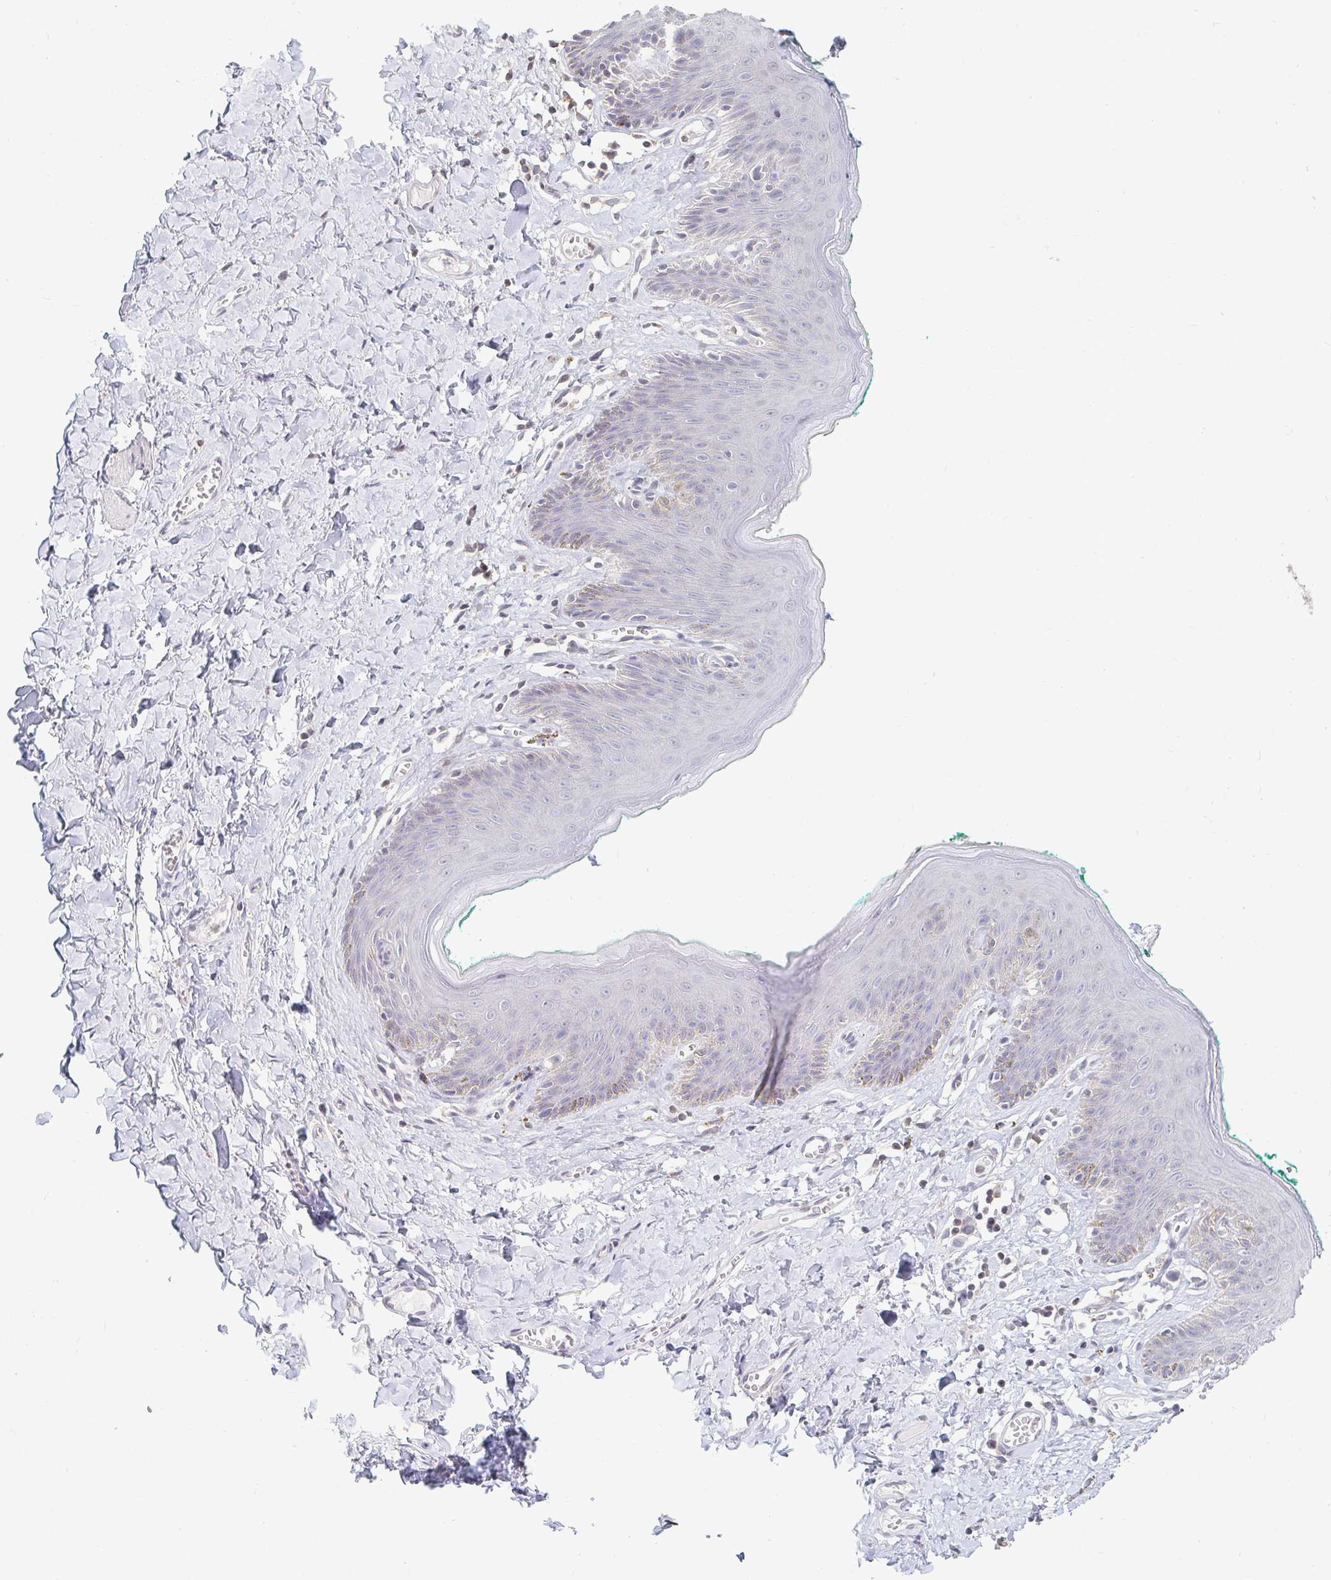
{"staining": {"intensity": "negative", "quantity": "none", "location": "none"}, "tissue": "skin", "cell_type": "Epidermal cells", "image_type": "normal", "snomed": [{"axis": "morphology", "description": "Normal tissue, NOS"}, {"axis": "topography", "description": "Vulva"}, {"axis": "topography", "description": "Peripheral nerve tissue"}], "caption": "The immunohistochemistry image has no significant positivity in epidermal cells of skin. (DAB (3,3'-diaminobenzidine) immunohistochemistry (IHC) with hematoxylin counter stain).", "gene": "NME9", "patient": {"sex": "female", "age": 66}}